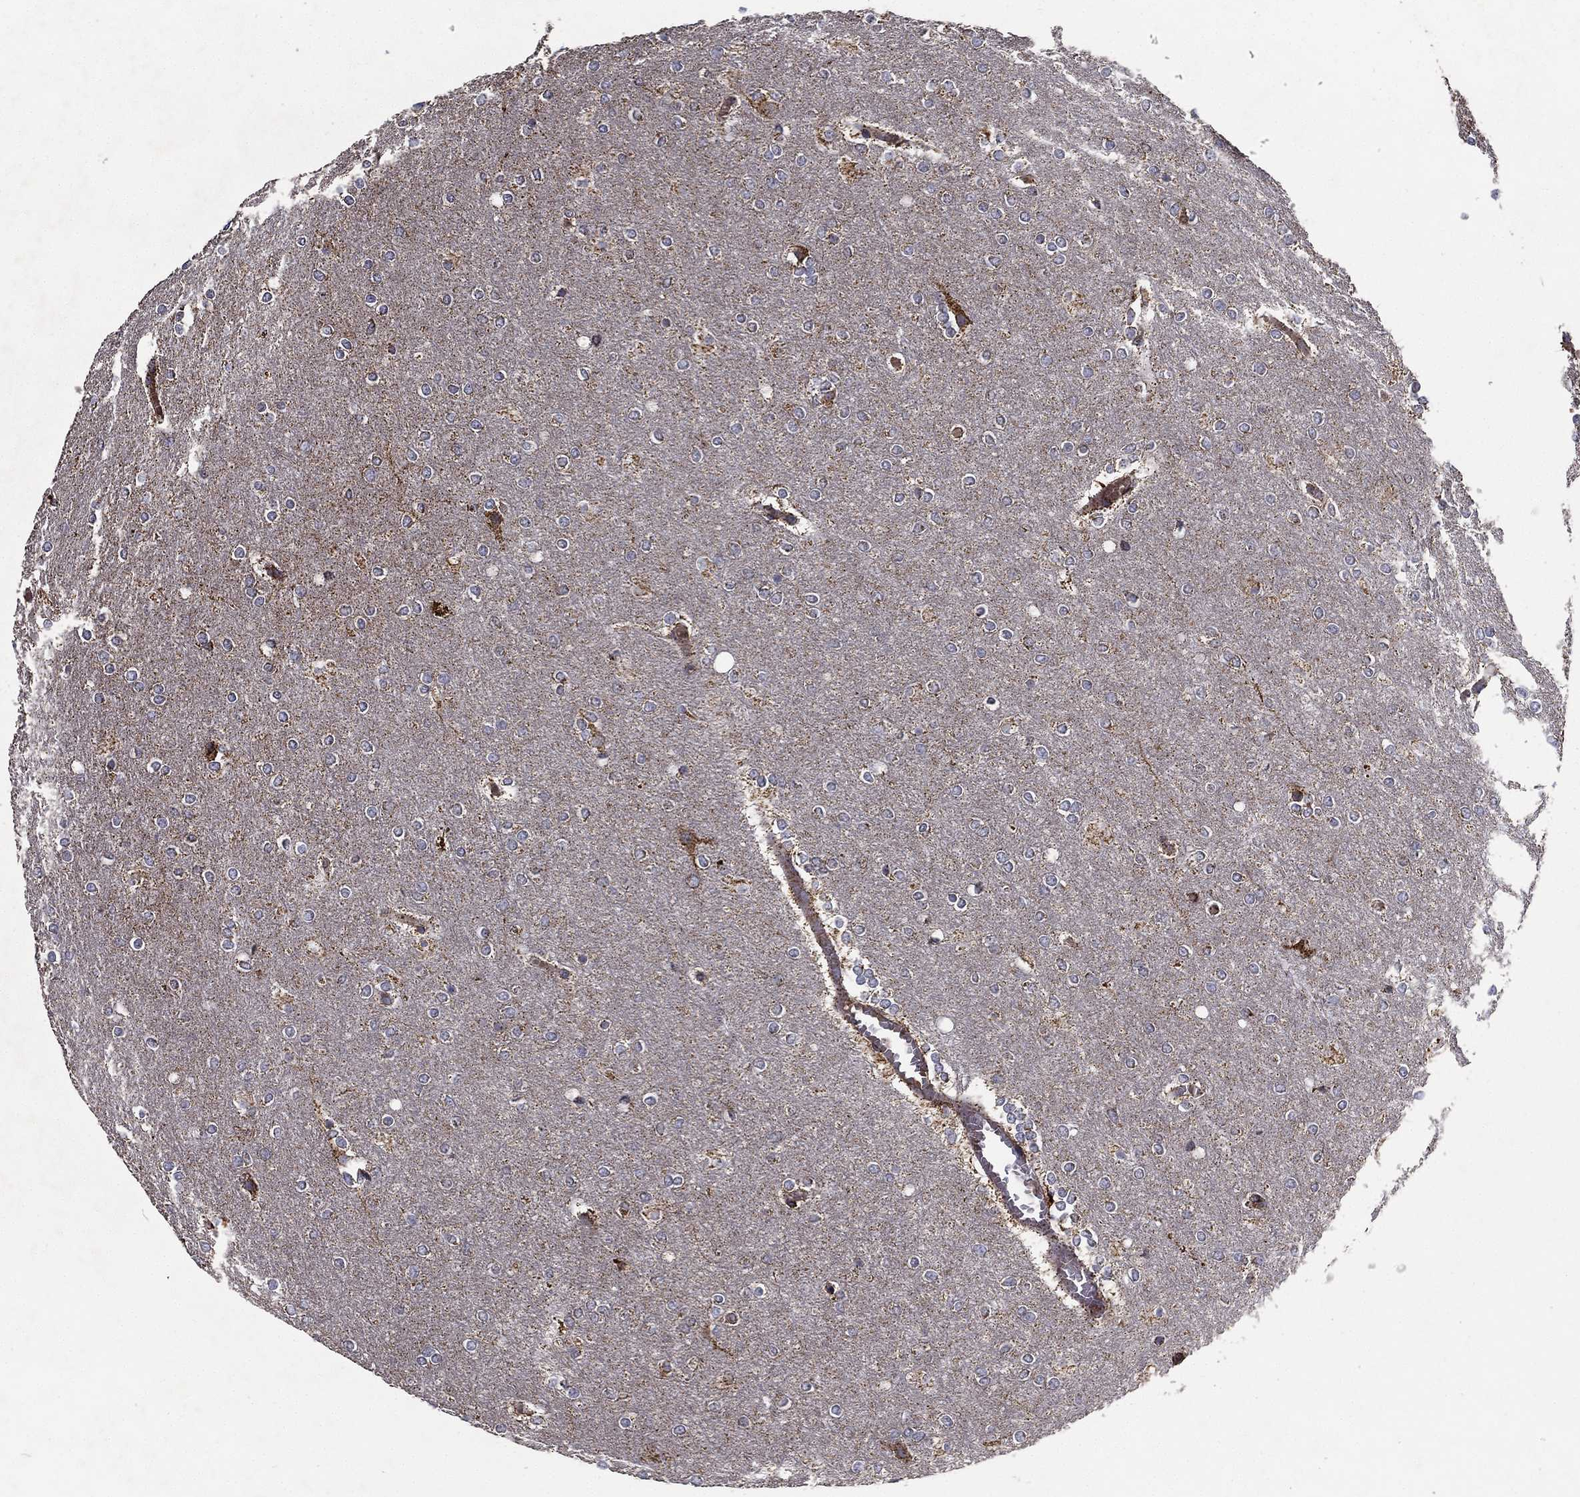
{"staining": {"intensity": "negative", "quantity": "none", "location": "none"}, "tissue": "glioma", "cell_type": "Tumor cells", "image_type": "cancer", "snomed": [{"axis": "morphology", "description": "Glioma, malignant, High grade"}, {"axis": "topography", "description": "Brain"}], "caption": "High power microscopy histopathology image of an IHC histopathology image of malignant glioma (high-grade), revealing no significant staining in tumor cells.", "gene": "MT-CYB", "patient": {"sex": "female", "age": 61}}